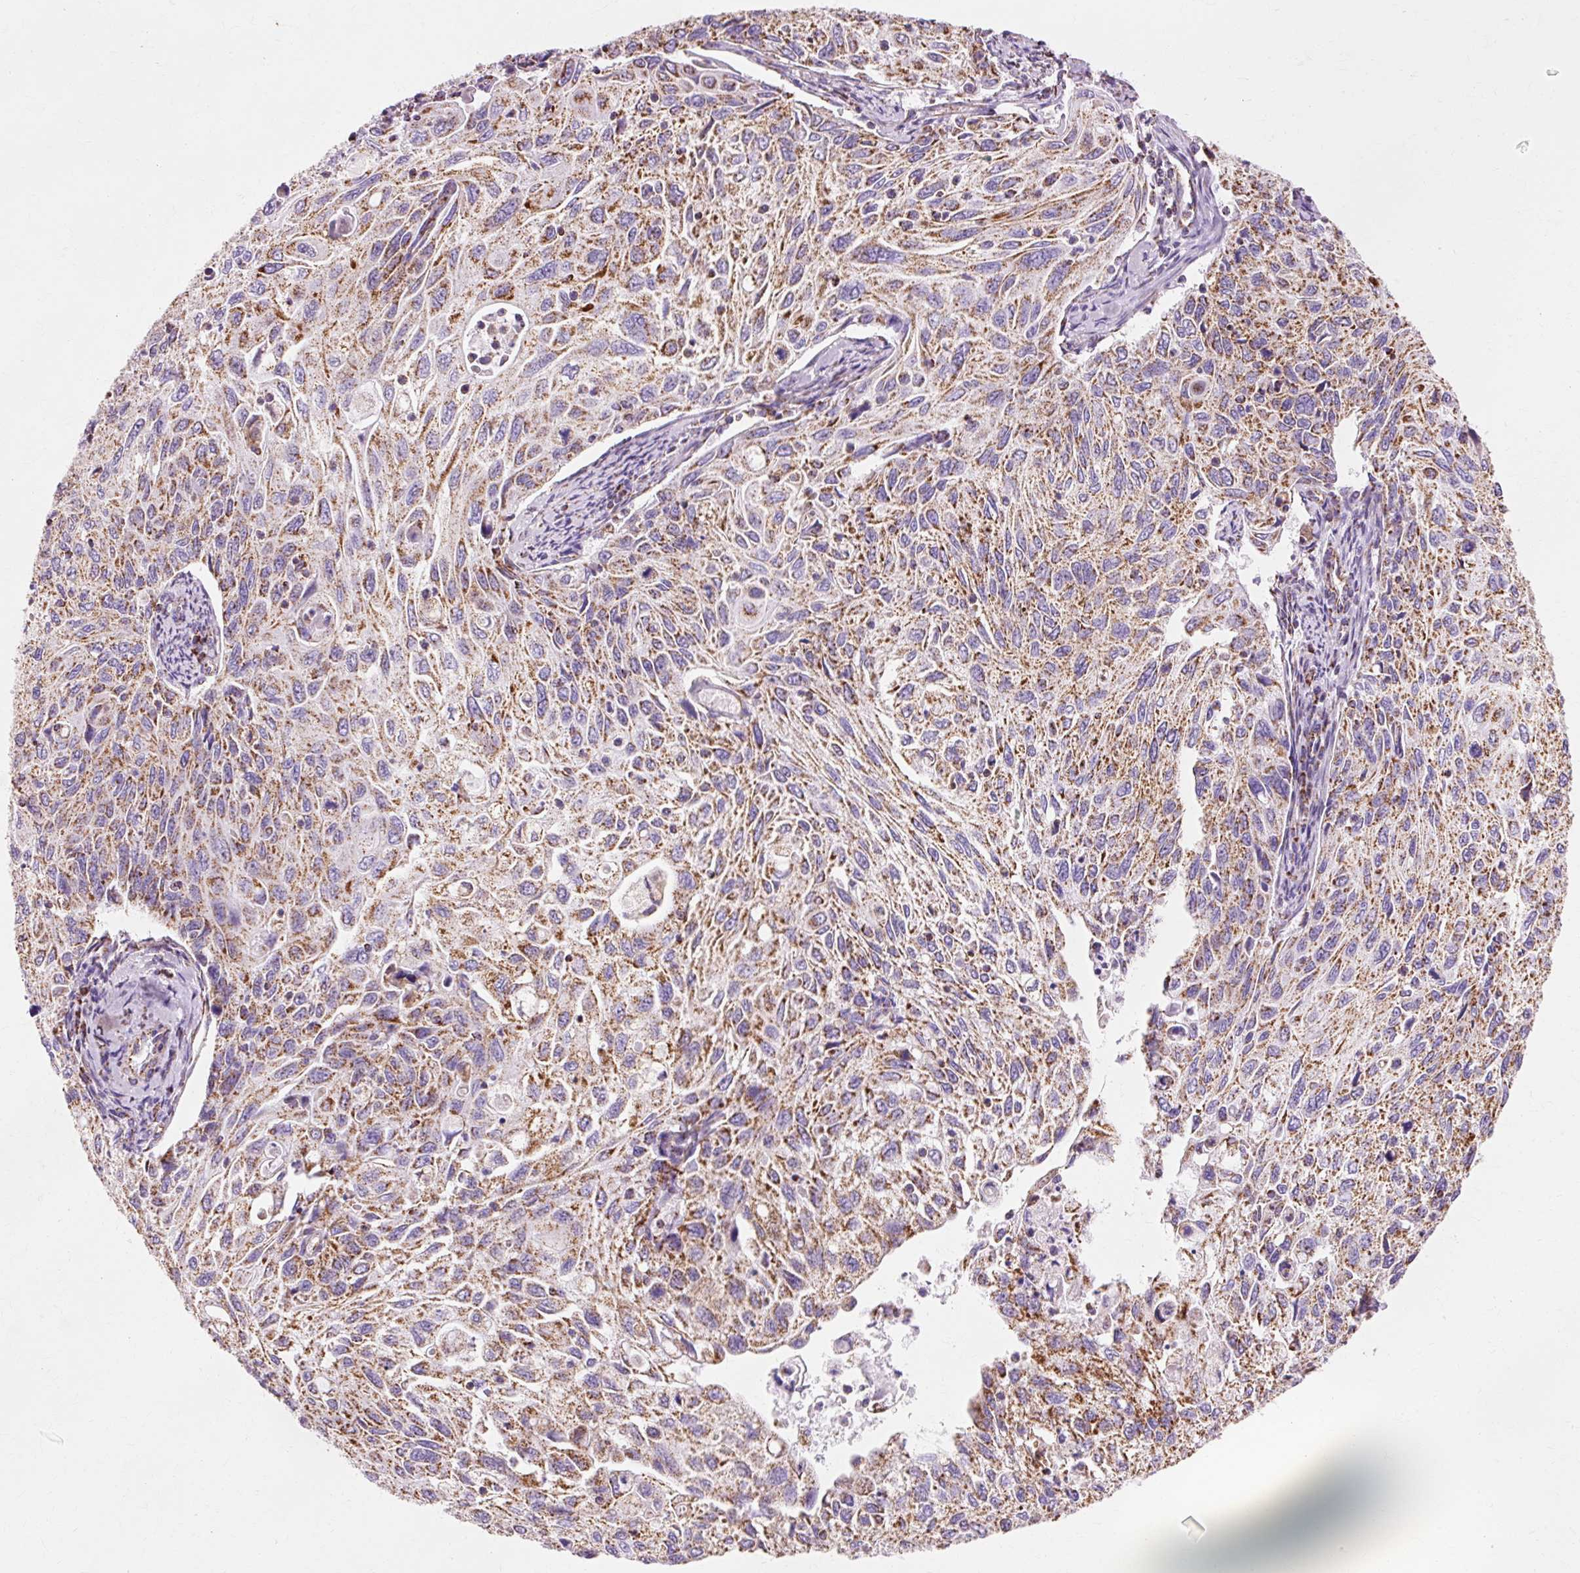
{"staining": {"intensity": "moderate", "quantity": ">75%", "location": "cytoplasmic/membranous"}, "tissue": "cervical cancer", "cell_type": "Tumor cells", "image_type": "cancer", "snomed": [{"axis": "morphology", "description": "Squamous cell carcinoma, NOS"}, {"axis": "topography", "description": "Cervix"}], "caption": "Brown immunohistochemical staining in human cervical squamous cell carcinoma reveals moderate cytoplasmic/membranous staining in about >75% of tumor cells.", "gene": "ATP5PO", "patient": {"sex": "female", "age": 70}}